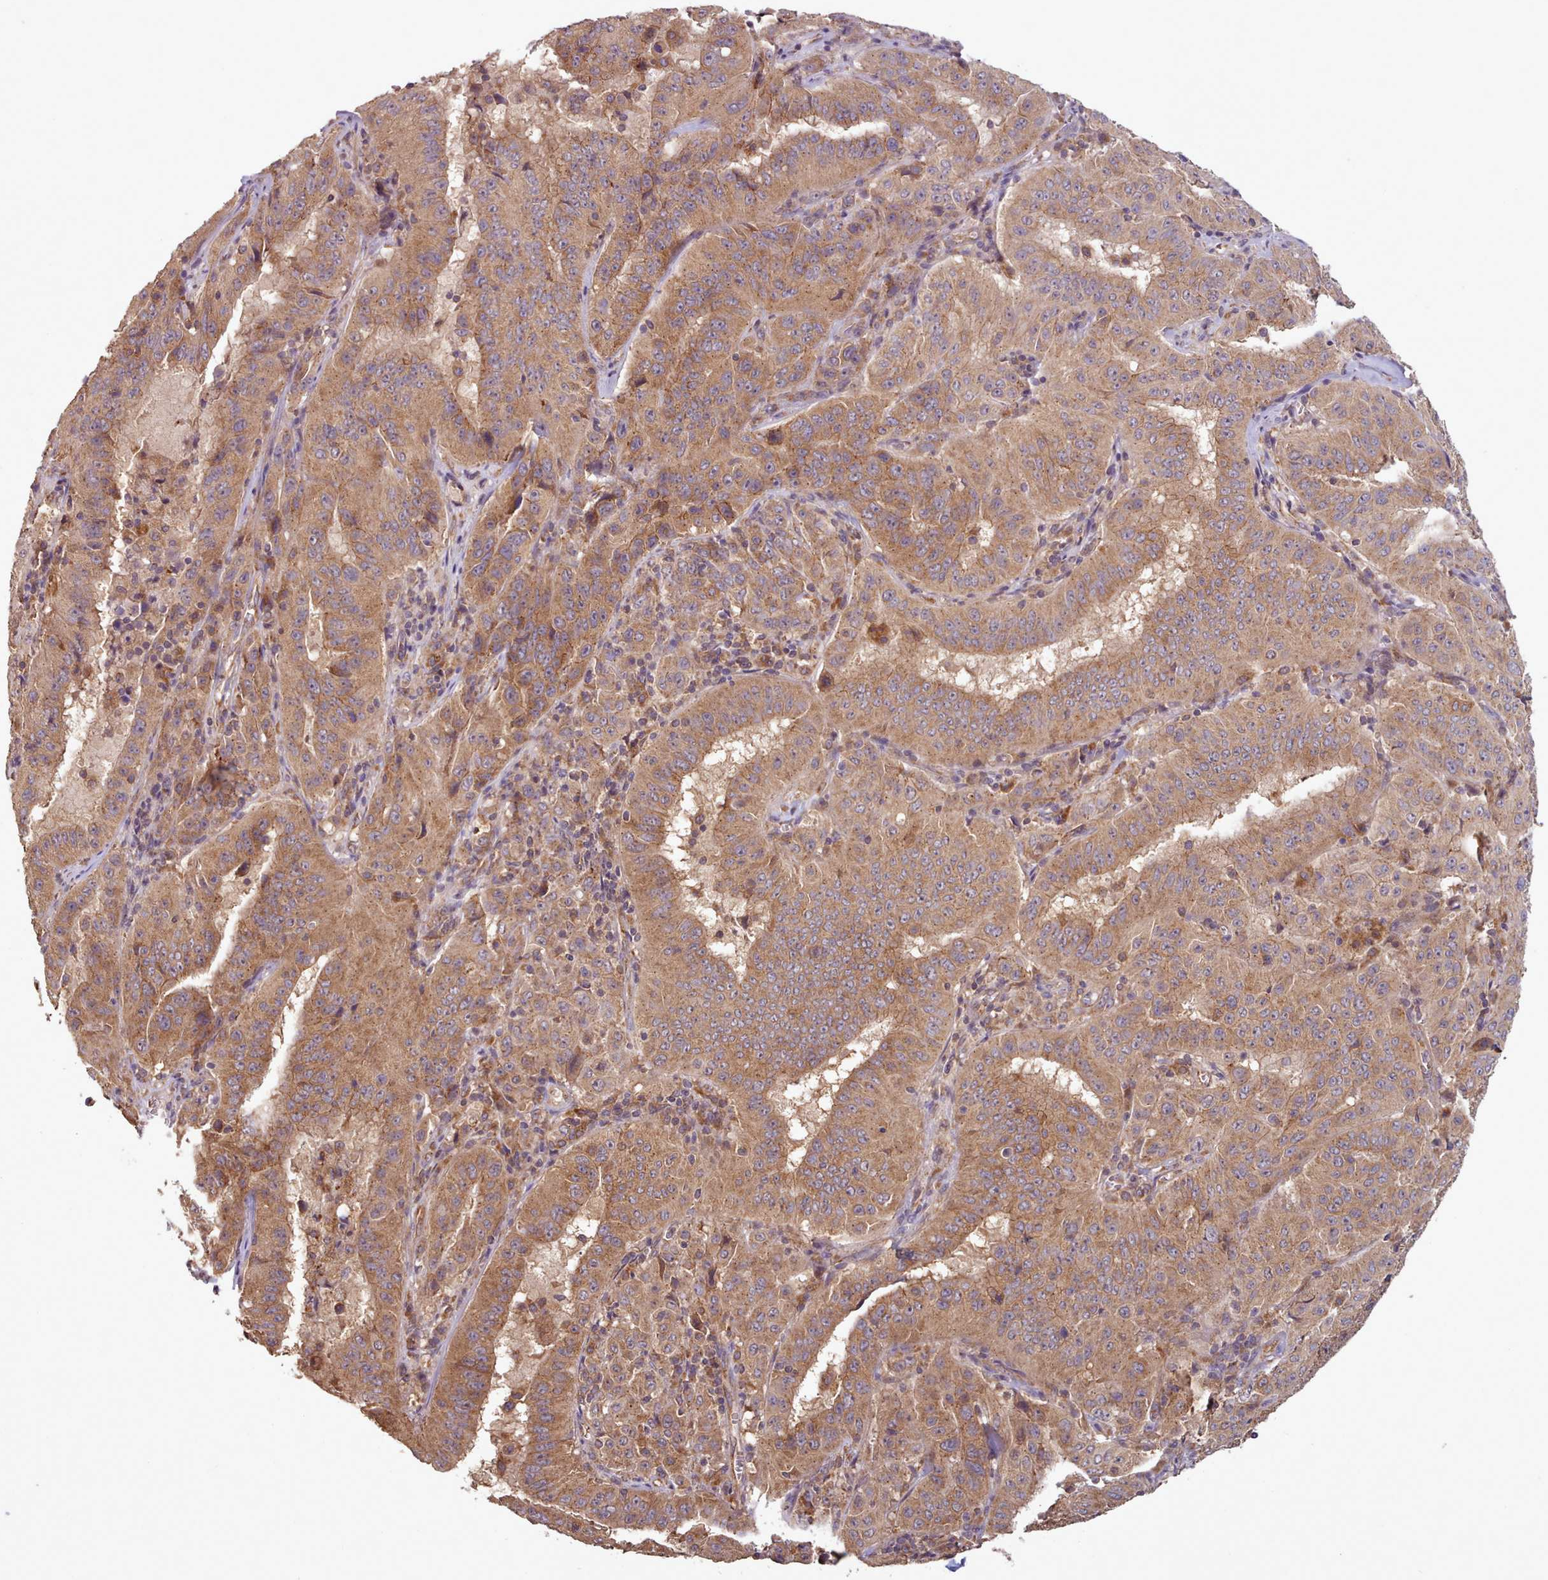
{"staining": {"intensity": "moderate", "quantity": ">75%", "location": "cytoplasmic/membranous"}, "tissue": "pancreatic cancer", "cell_type": "Tumor cells", "image_type": "cancer", "snomed": [{"axis": "morphology", "description": "Adenocarcinoma, NOS"}, {"axis": "topography", "description": "Pancreas"}], "caption": "Tumor cells demonstrate moderate cytoplasmic/membranous expression in approximately >75% of cells in pancreatic cancer.", "gene": "CRYBG1", "patient": {"sex": "male", "age": 63}}